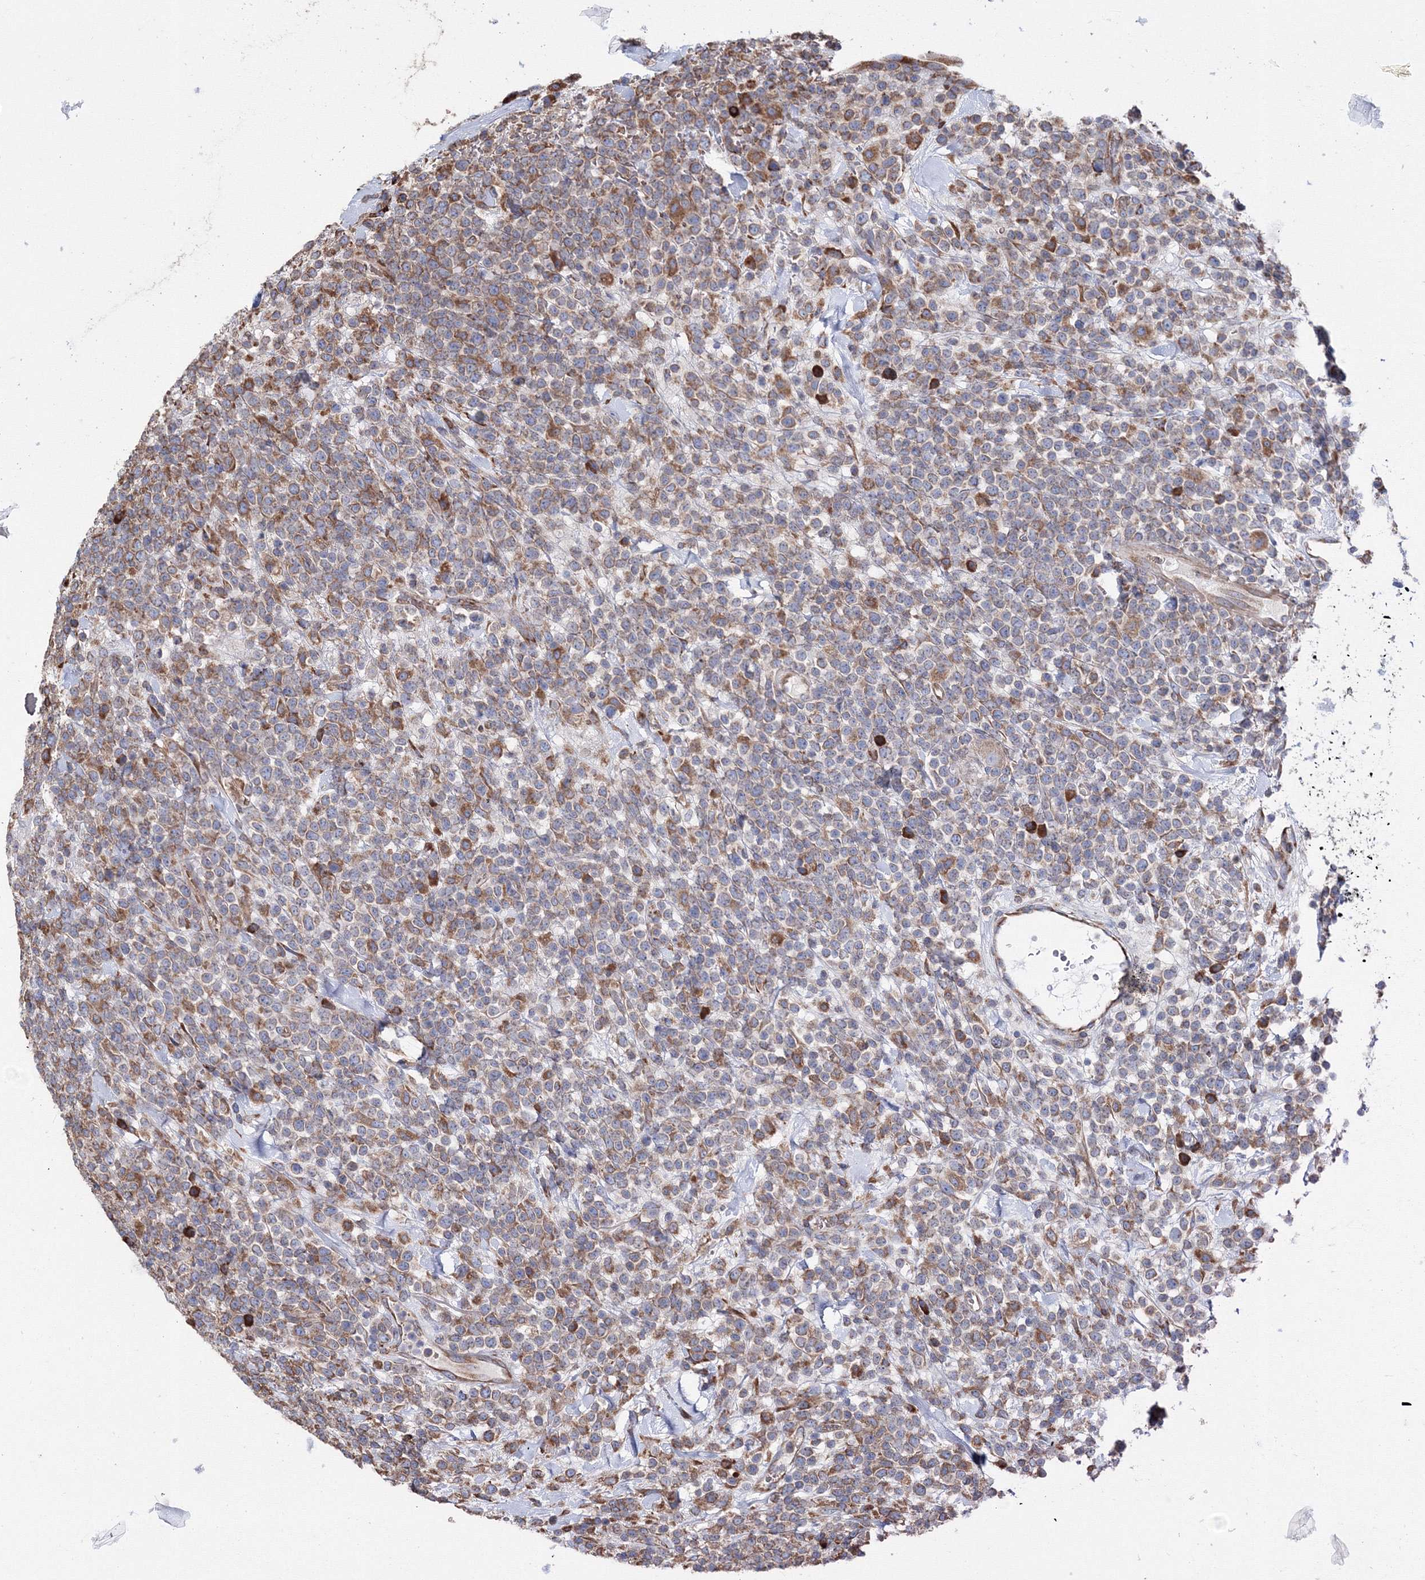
{"staining": {"intensity": "moderate", "quantity": ">75%", "location": "cytoplasmic/membranous"}, "tissue": "lymphoma", "cell_type": "Tumor cells", "image_type": "cancer", "snomed": [{"axis": "morphology", "description": "Malignant lymphoma, non-Hodgkin's type, High grade"}, {"axis": "topography", "description": "Colon"}], "caption": "This is a histology image of immunohistochemistry (IHC) staining of lymphoma, which shows moderate staining in the cytoplasmic/membranous of tumor cells.", "gene": "VPS8", "patient": {"sex": "female", "age": 53}}